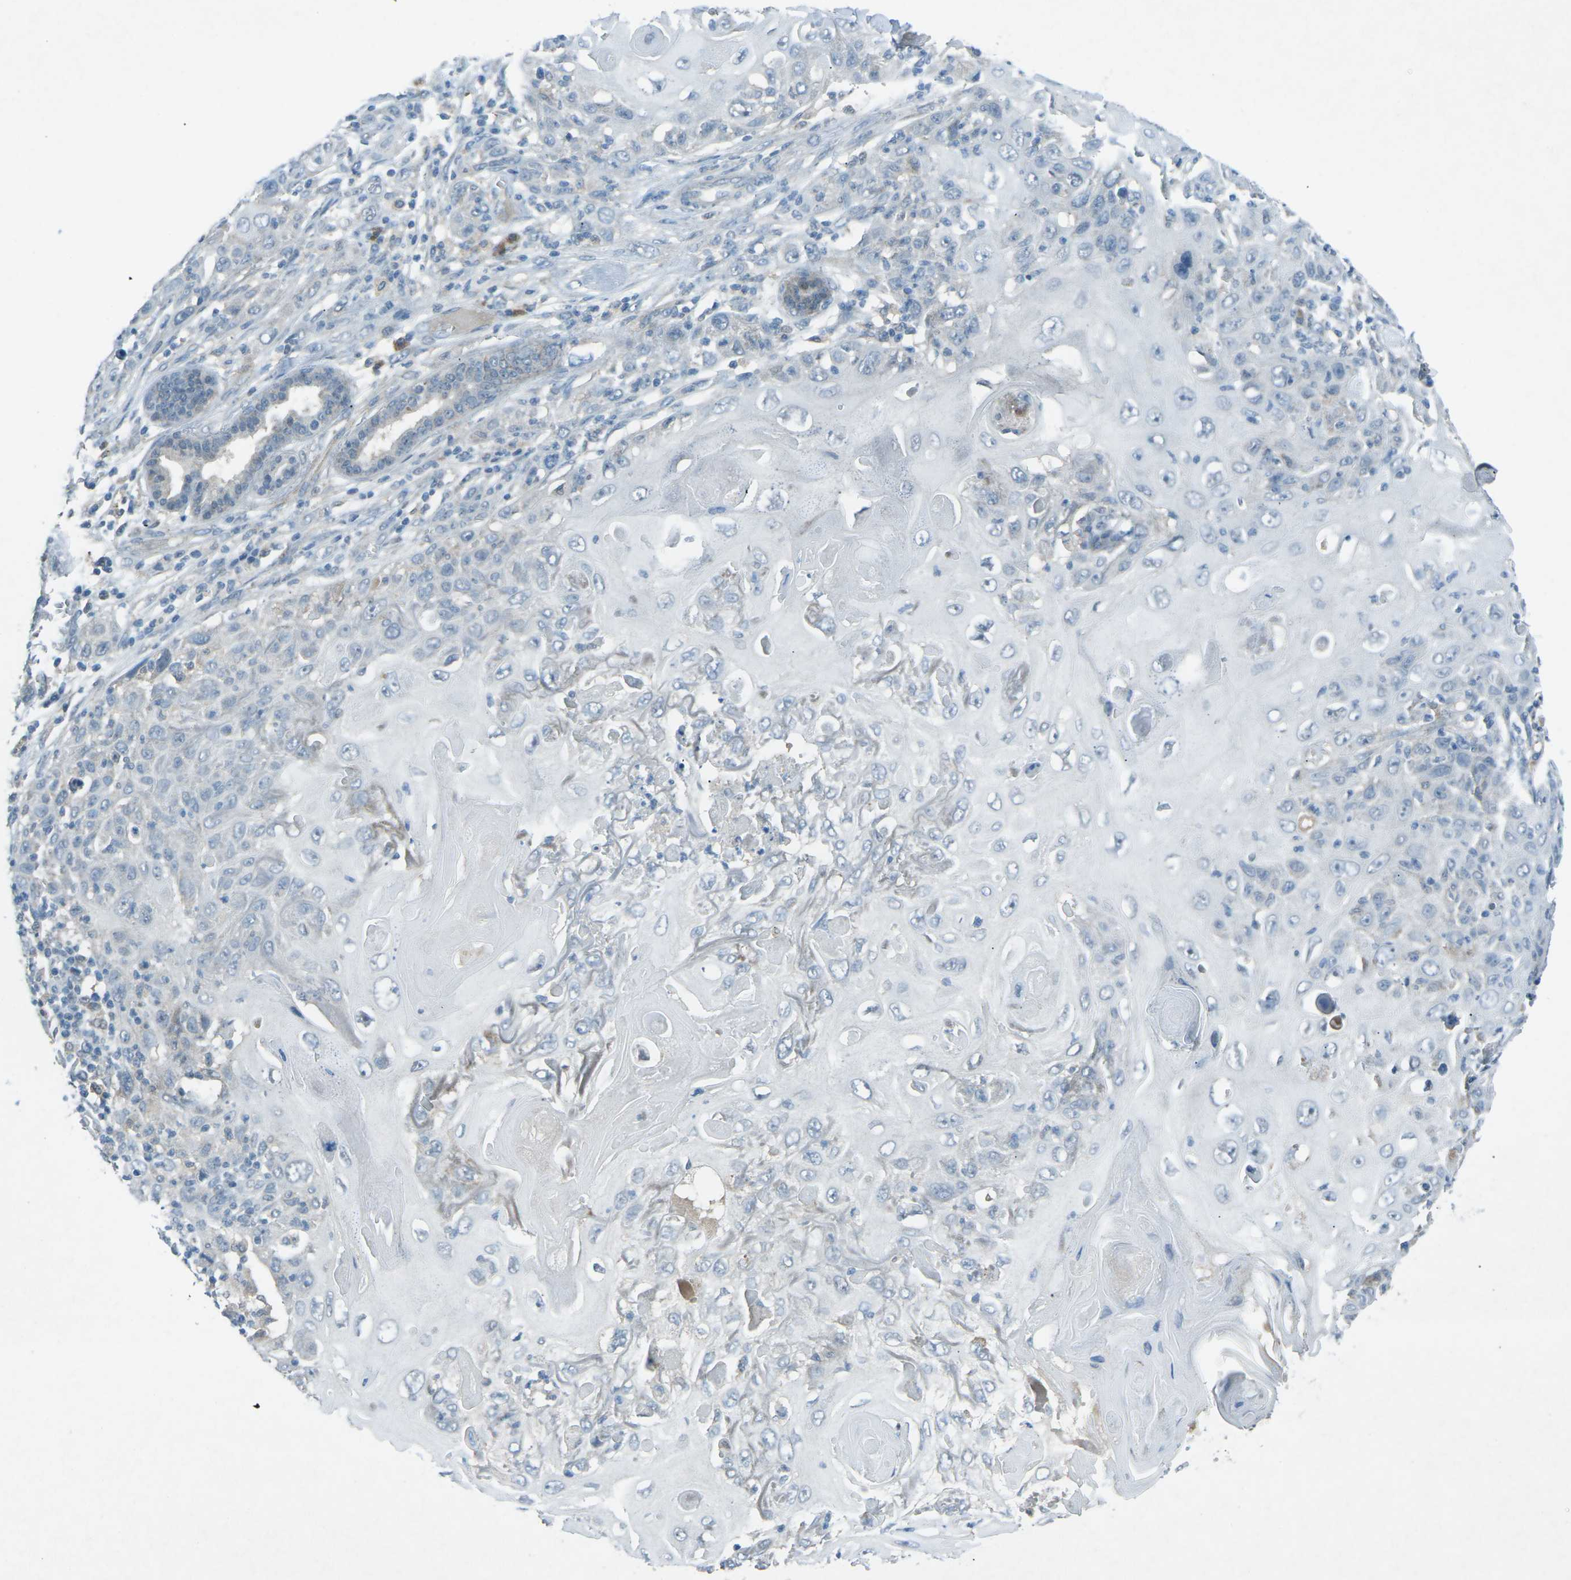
{"staining": {"intensity": "negative", "quantity": "none", "location": "none"}, "tissue": "skin cancer", "cell_type": "Tumor cells", "image_type": "cancer", "snomed": [{"axis": "morphology", "description": "Squamous cell carcinoma, NOS"}, {"axis": "topography", "description": "Skin"}], "caption": "This is a image of immunohistochemistry staining of skin cancer, which shows no staining in tumor cells.", "gene": "PRKCA", "patient": {"sex": "female", "age": 88}}